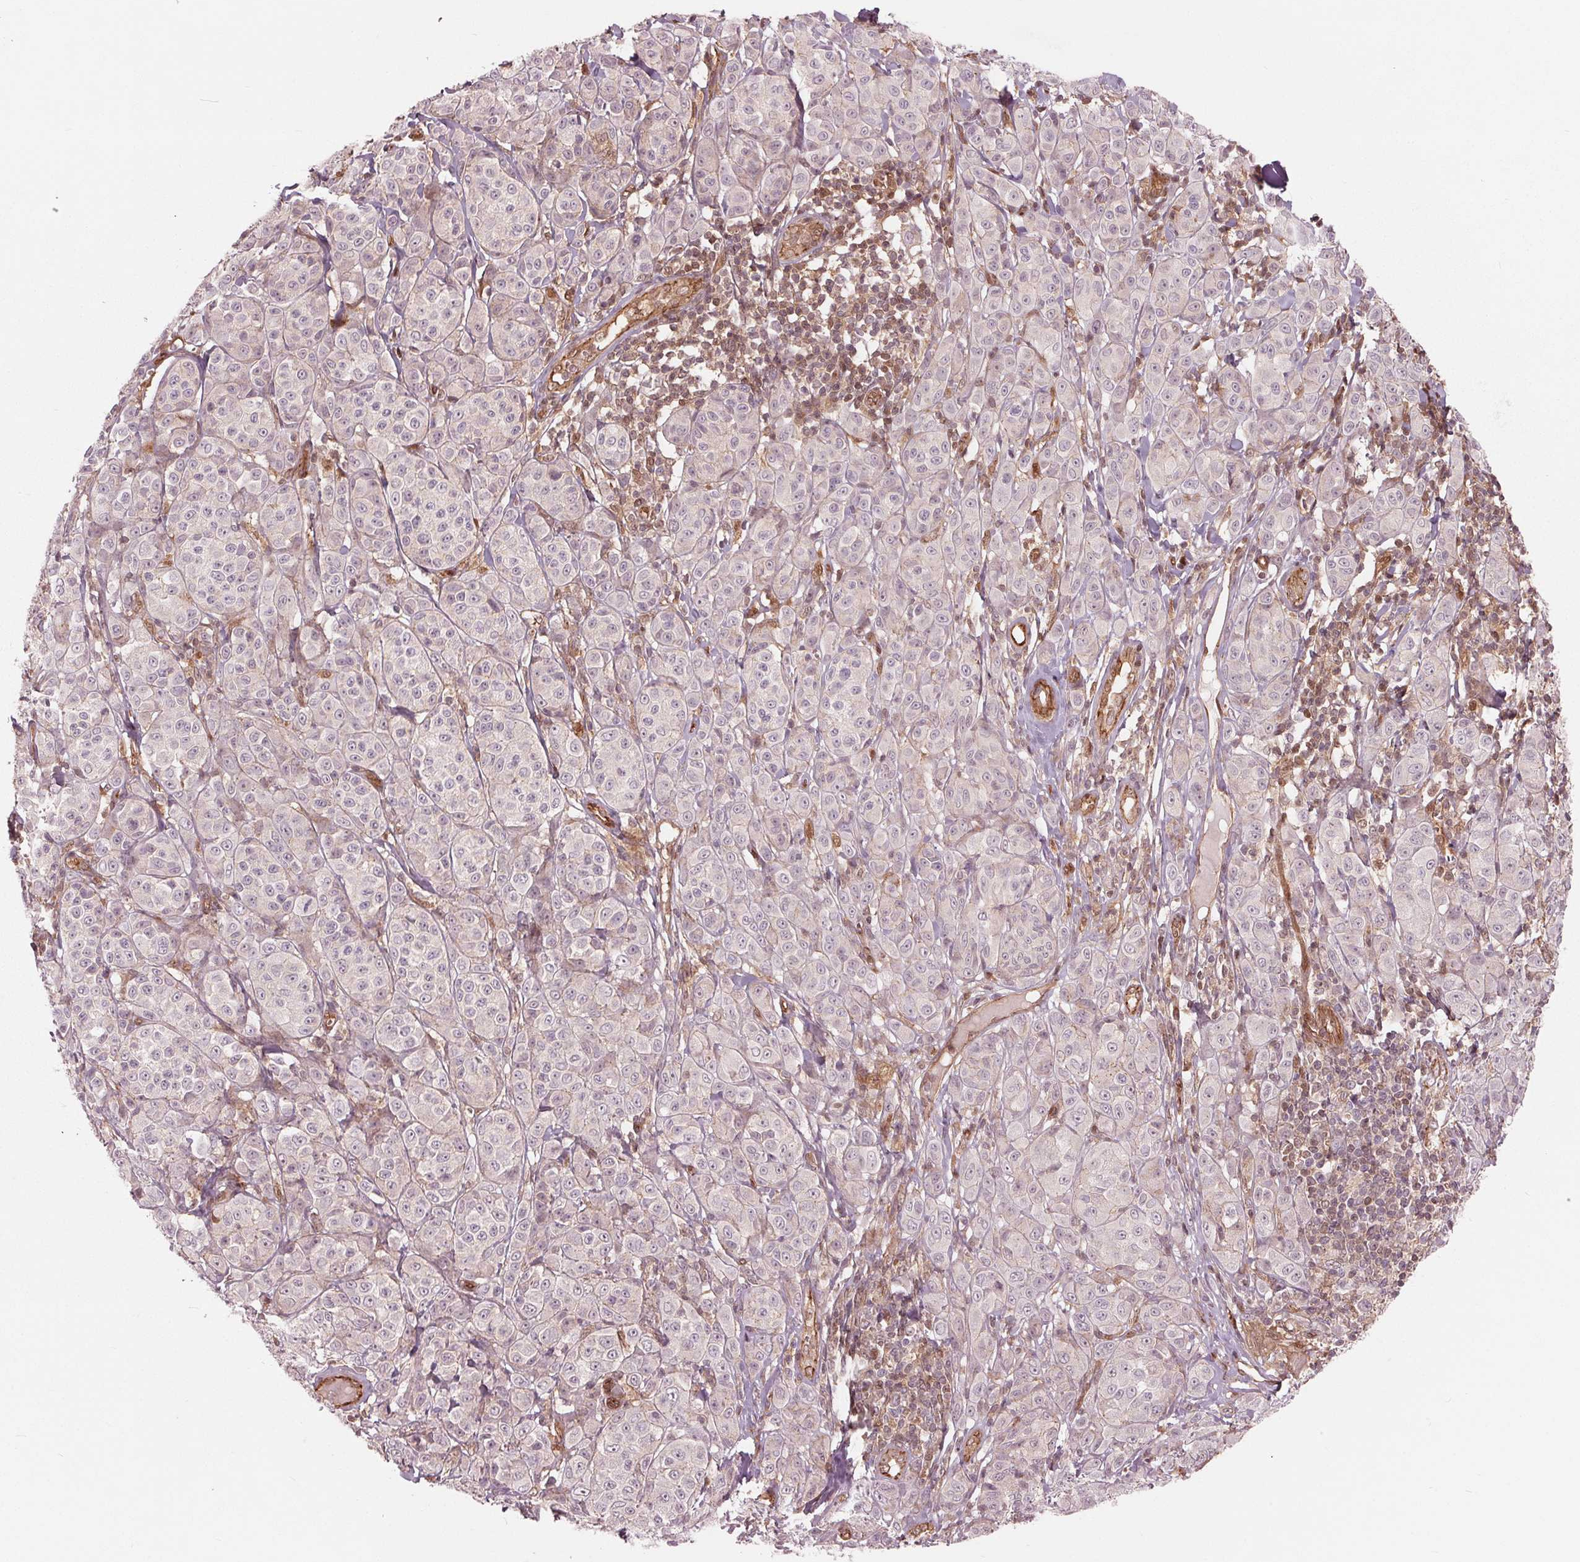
{"staining": {"intensity": "negative", "quantity": "none", "location": "none"}, "tissue": "melanoma", "cell_type": "Tumor cells", "image_type": "cancer", "snomed": [{"axis": "morphology", "description": "Malignant melanoma, NOS"}, {"axis": "topography", "description": "Skin"}], "caption": "An immunohistochemistry (IHC) histopathology image of melanoma is shown. There is no staining in tumor cells of melanoma.", "gene": "TXNIP", "patient": {"sex": "male", "age": 89}}